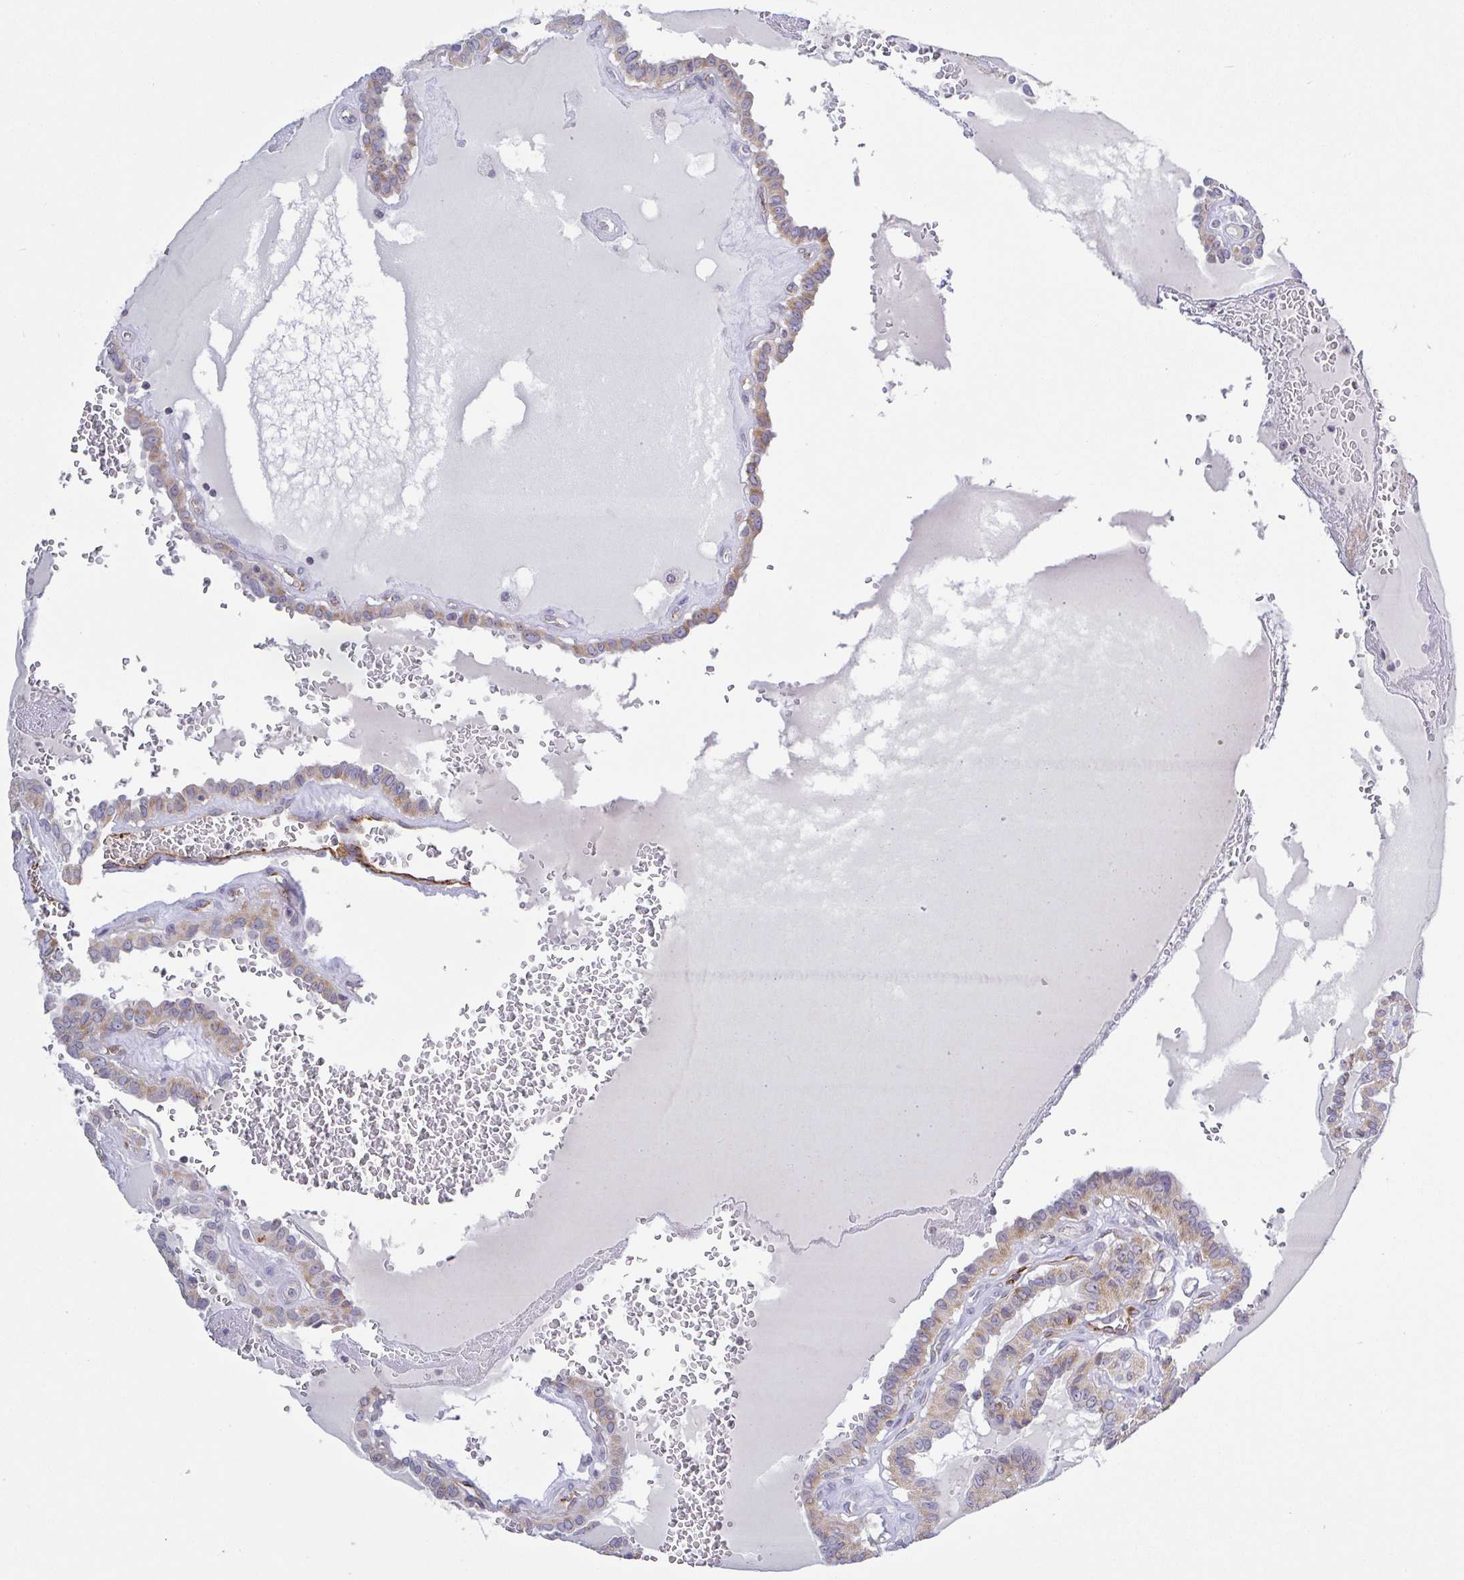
{"staining": {"intensity": "moderate", "quantity": "25%-75%", "location": "cytoplasmic/membranous"}, "tissue": "thyroid cancer", "cell_type": "Tumor cells", "image_type": "cancer", "snomed": [{"axis": "morphology", "description": "Papillary adenocarcinoma, NOS"}, {"axis": "topography", "description": "Thyroid gland"}], "caption": "High-magnification brightfield microscopy of papillary adenocarcinoma (thyroid) stained with DAB (3,3'-diaminobenzidine) (brown) and counterstained with hematoxylin (blue). tumor cells exhibit moderate cytoplasmic/membranous expression is appreciated in approximately25%-75% of cells. Nuclei are stained in blue.", "gene": "PLCD4", "patient": {"sex": "female", "age": 21}}